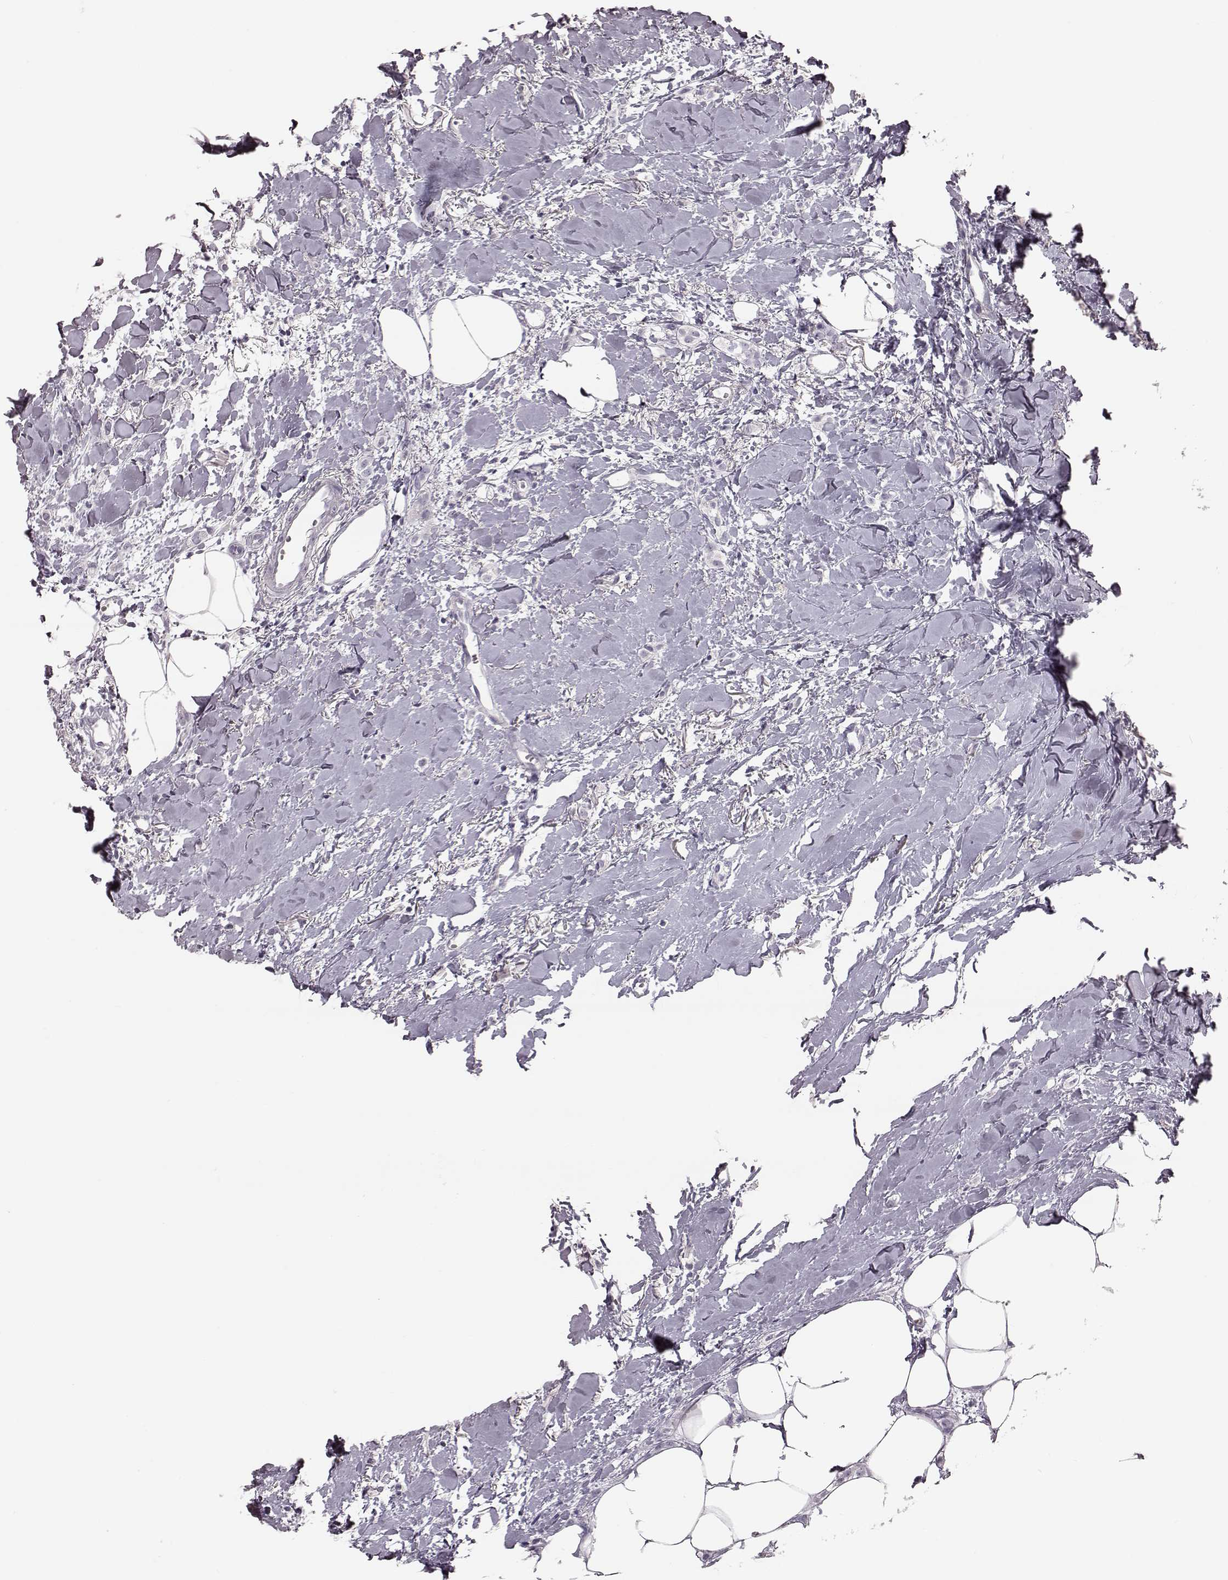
{"staining": {"intensity": "negative", "quantity": "none", "location": "none"}, "tissue": "breast cancer", "cell_type": "Tumor cells", "image_type": "cancer", "snomed": [{"axis": "morphology", "description": "Duct carcinoma"}, {"axis": "topography", "description": "Breast"}], "caption": "Tumor cells are negative for protein expression in human breast invasive ductal carcinoma.", "gene": "ZNF433", "patient": {"sex": "female", "age": 85}}